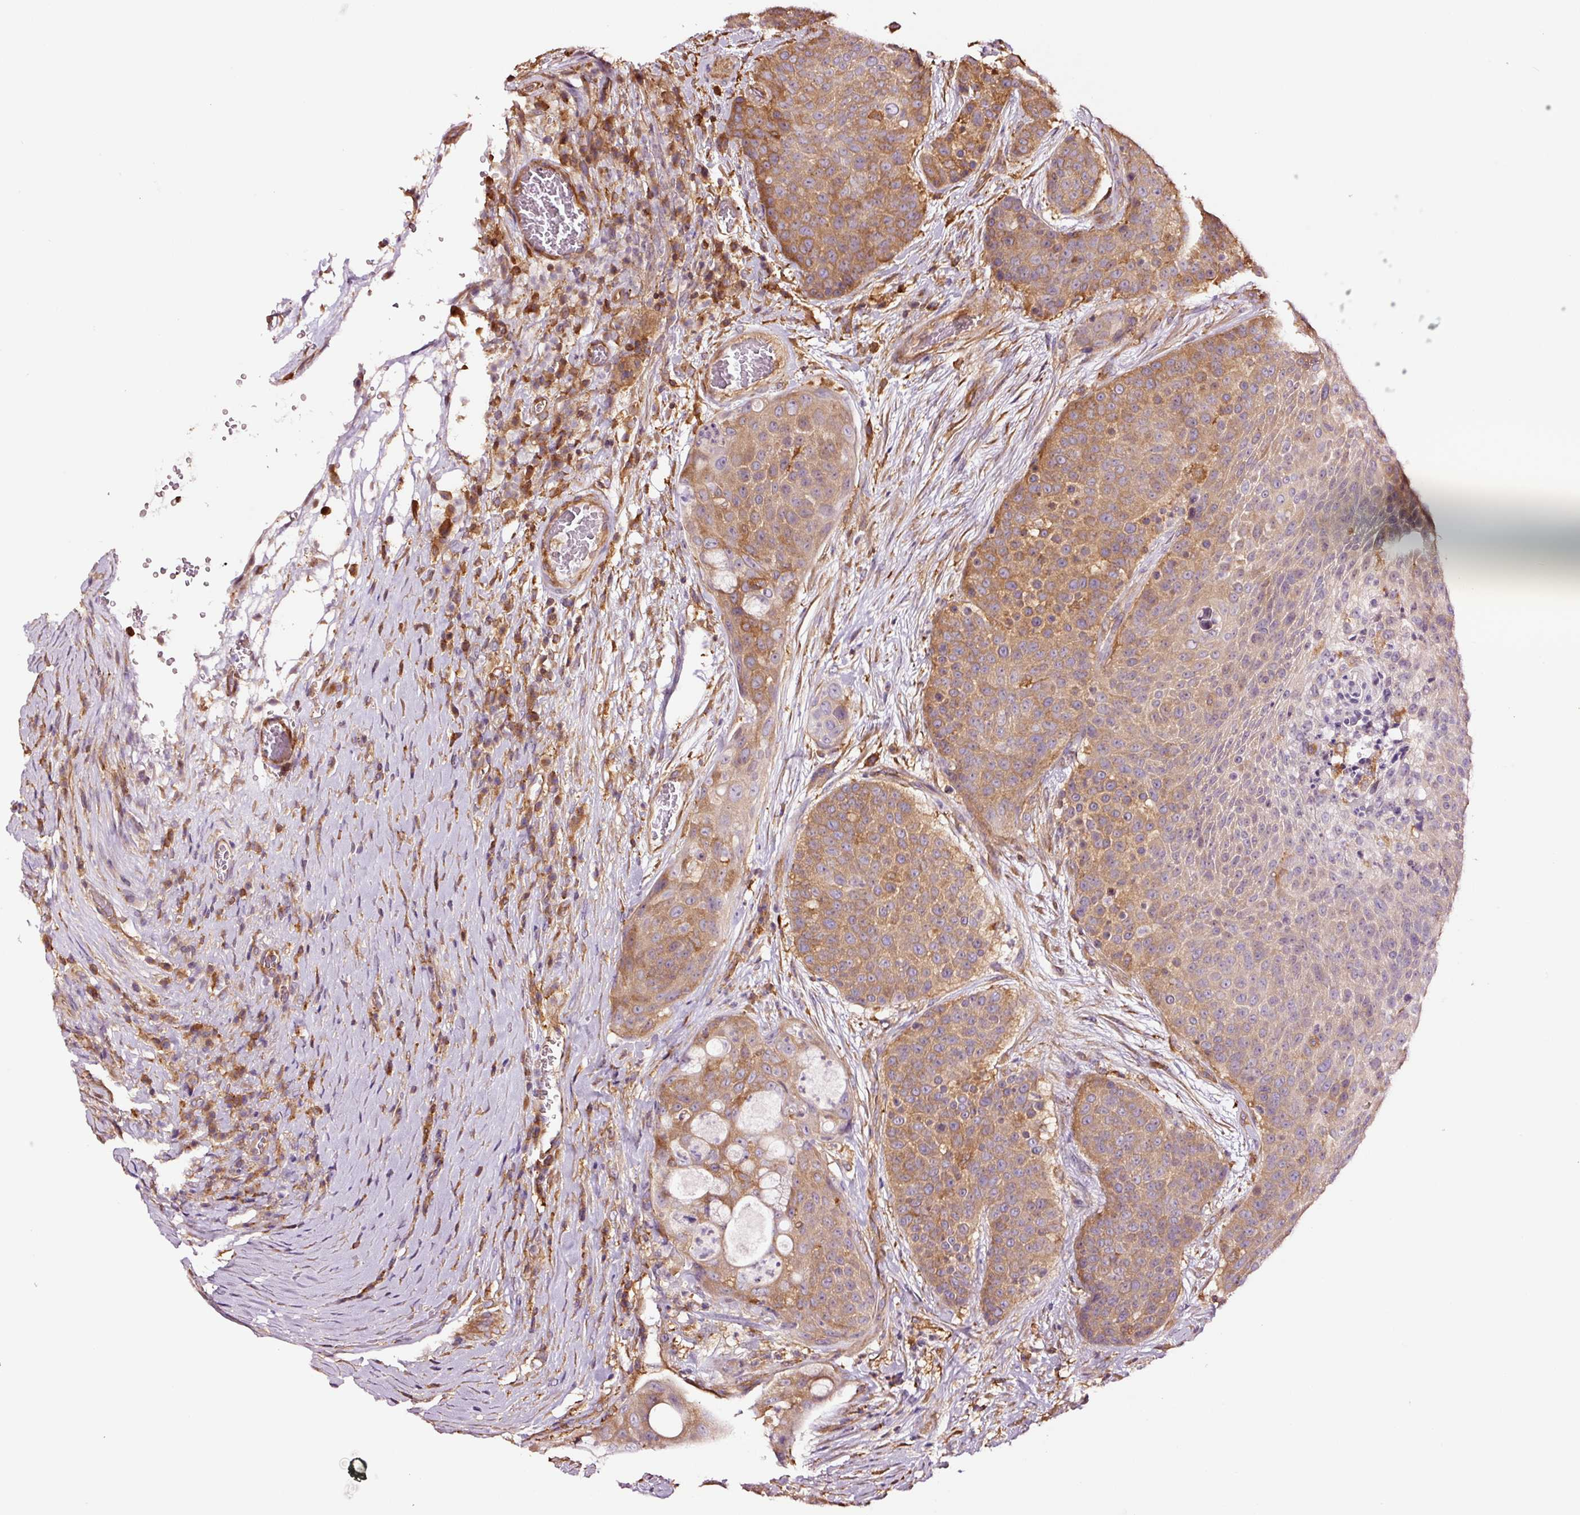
{"staining": {"intensity": "moderate", "quantity": ">75%", "location": "cytoplasmic/membranous"}, "tissue": "urothelial cancer", "cell_type": "Tumor cells", "image_type": "cancer", "snomed": [{"axis": "morphology", "description": "Urothelial carcinoma, High grade"}, {"axis": "topography", "description": "Urinary bladder"}], "caption": "IHC (DAB) staining of human urothelial cancer shows moderate cytoplasmic/membranous protein expression in approximately >75% of tumor cells.", "gene": "METAP1", "patient": {"sex": "female", "age": 63}}